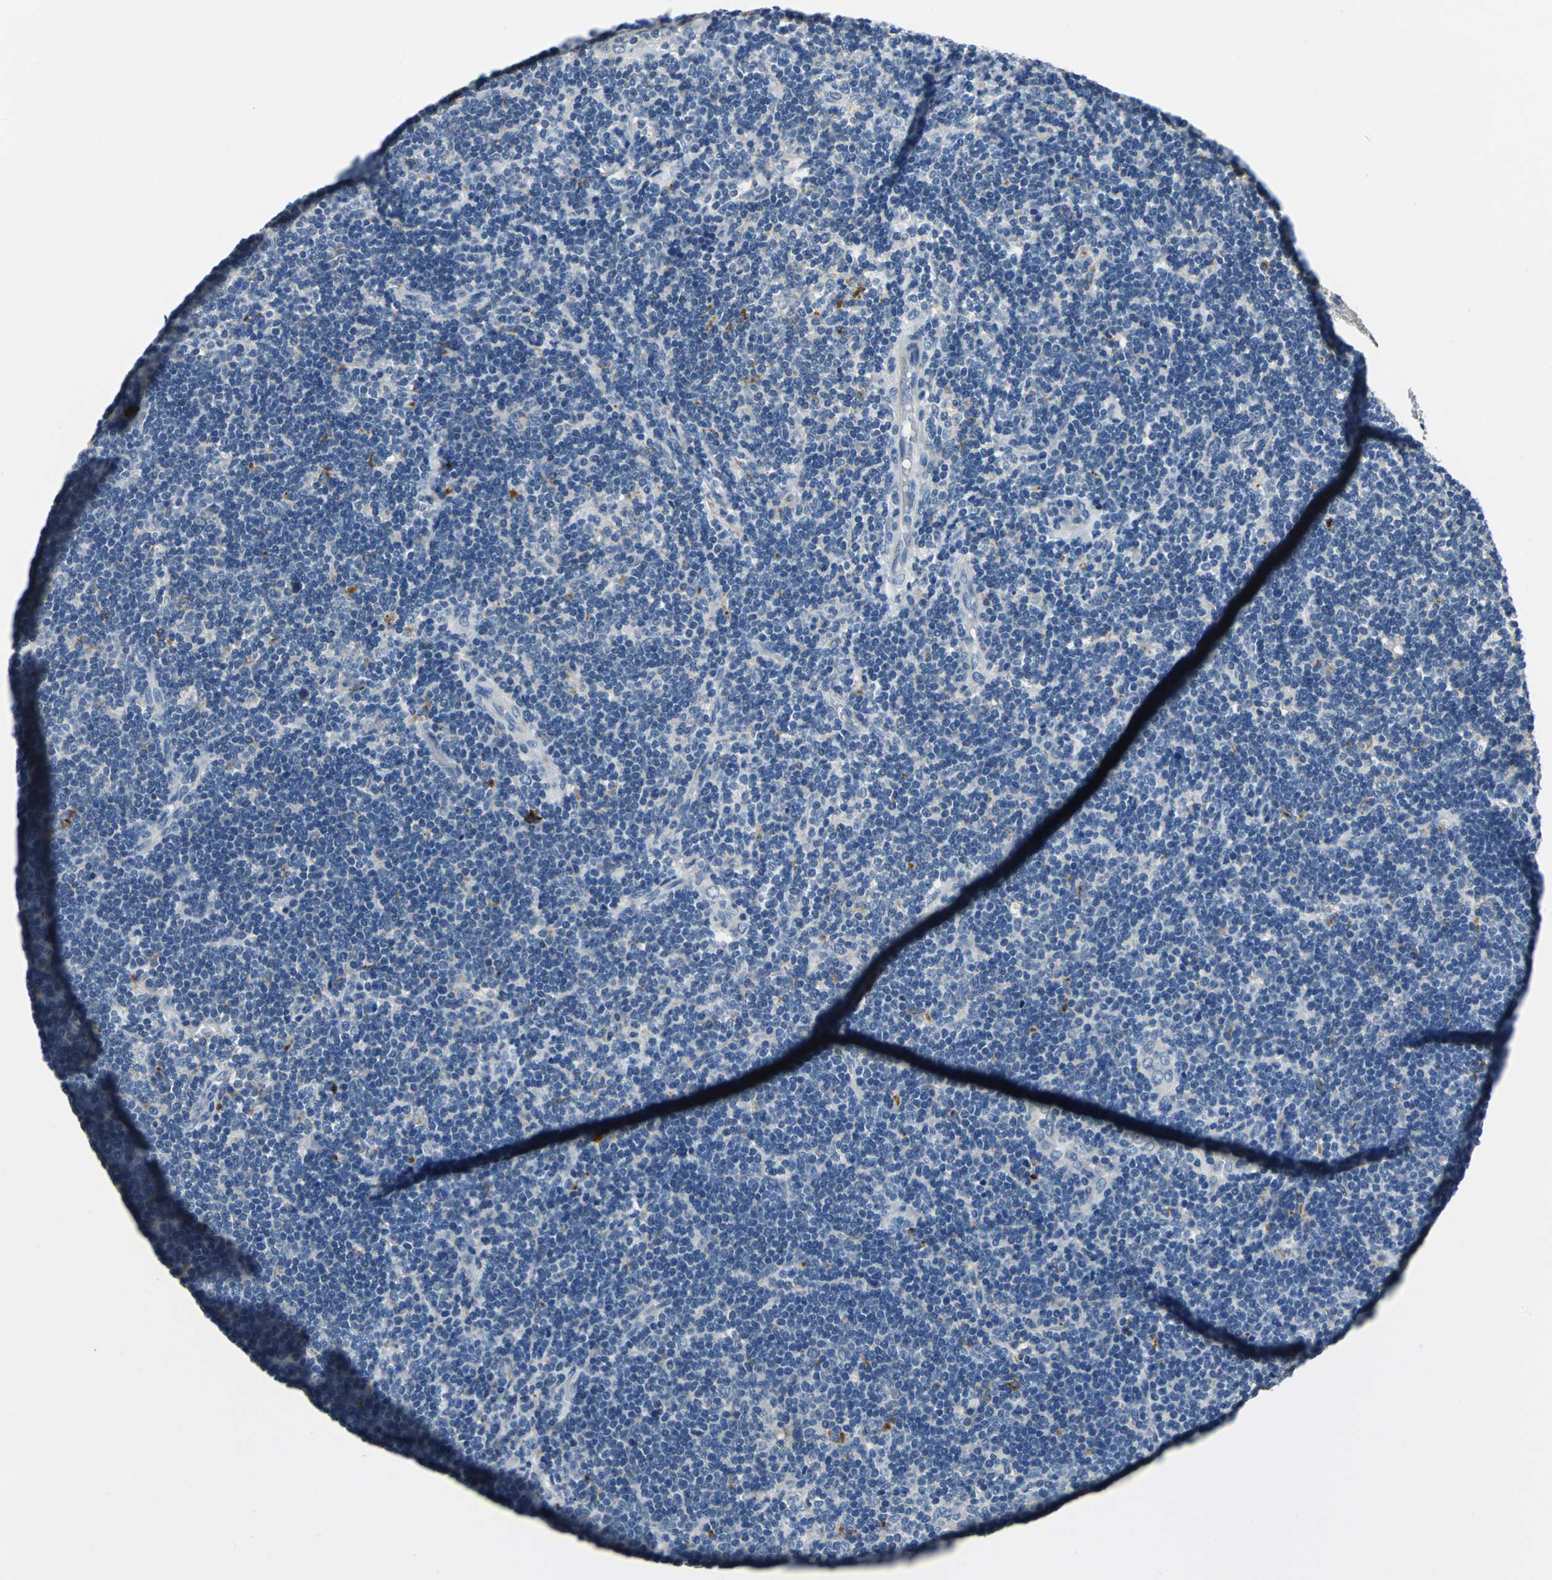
{"staining": {"intensity": "negative", "quantity": "none", "location": "none"}, "tissue": "lymphoma", "cell_type": "Tumor cells", "image_type": "cancer", "snomed": [{"axis": "morphology", "description": "Malignant lymphoma, non-Hodgkin's type, Low grade"}, {"axis": "topography", "description": "Lymph node"}], "caption": "A high-resolution image shows immunohistochemistry staining of lymphoma, which shows no significant expression in tumor cells.", "gene": "RASD2", "patient": {"sex": "male", "age": 70}}